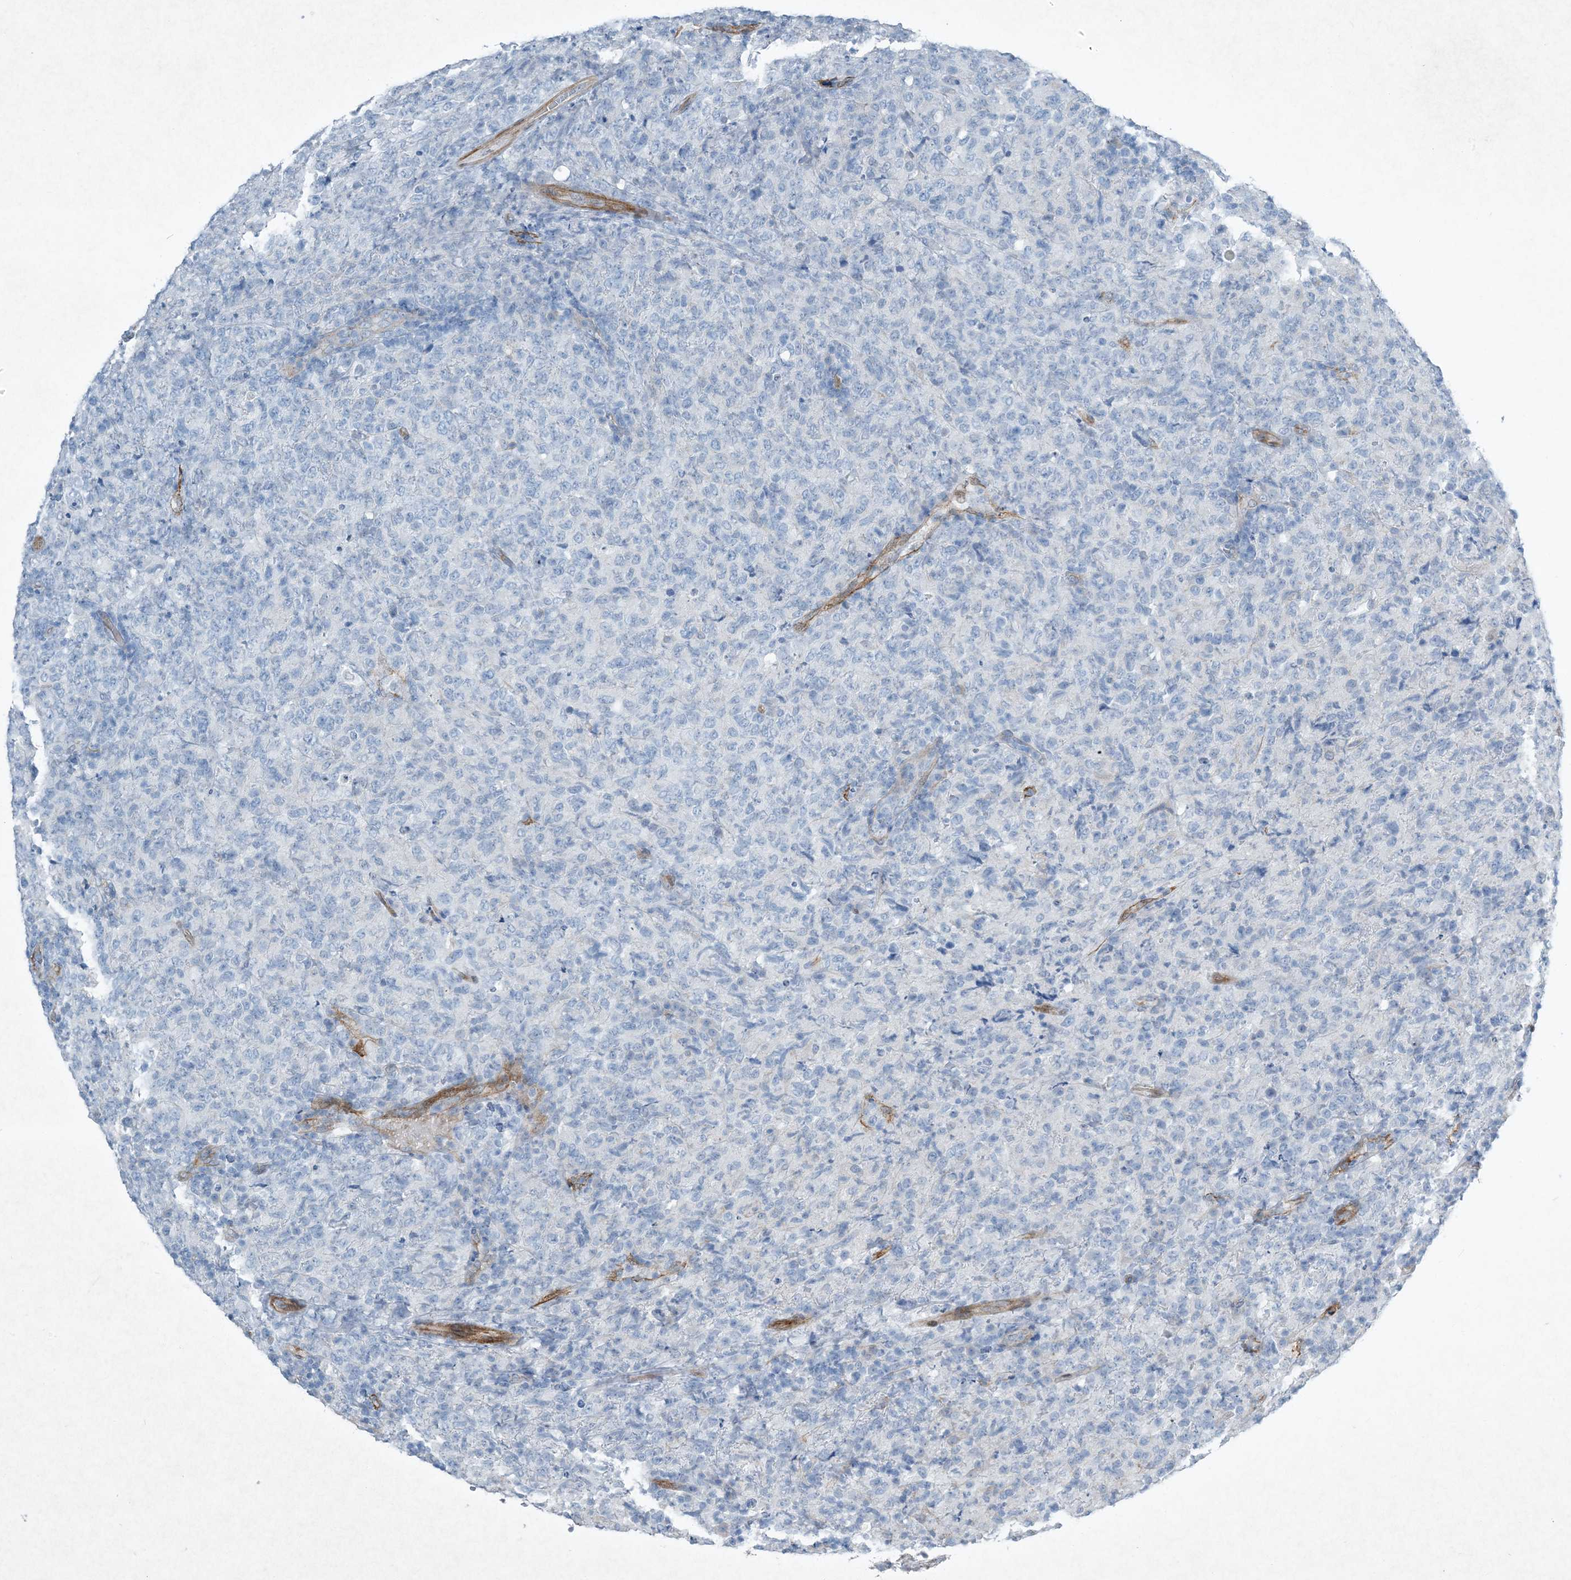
{"staining": {"intensity": "negative", "quantity": "none", "location": "none"}, "tissue": "lymphoma", "cell_type": "Tumor cells", "image_type": "cancer", "snomed": [{"axis": "morphology", "description": "Malignant lymphoma, non-Hodgkin's type, High grade"}, {"axis": "topography", "description": "Tonsil"}], "caption": "IHC image of lymphoma stained for a protein (brown), which displays no staining in tumor cells.", "gene": "PGM5", "patient": {"sex": "female", "age": 36}}